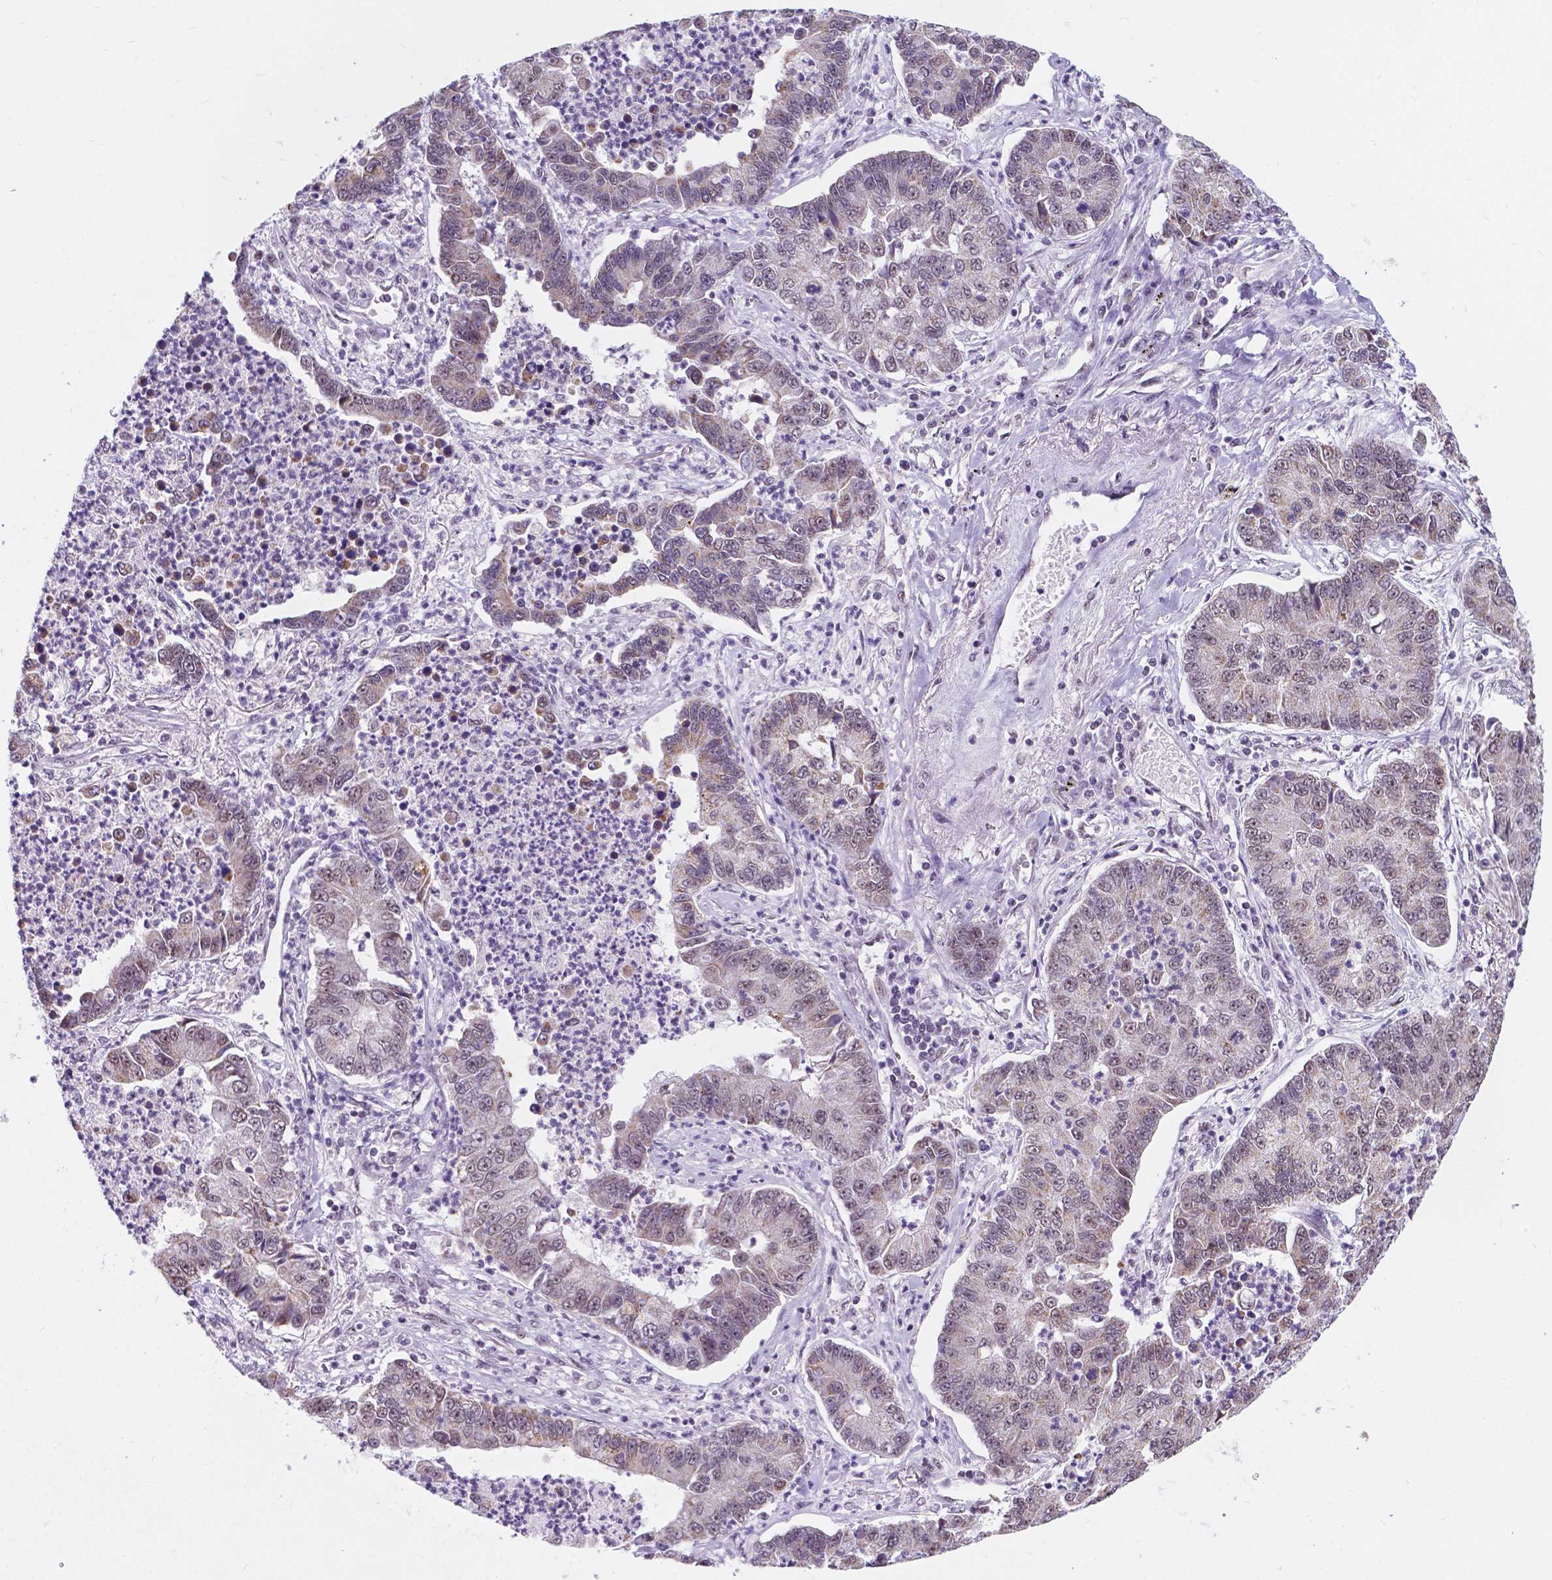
{"staining": {"intensity": "negative", "quantity": "none", "location": "none"}, "tissue": "lung cancer", "cell_type": "Tumor cells", "image_type": "cancer", "snomed": [{"axis": "morphology", "description": "Adenocarcinoma, NOS"}, {"axis": "topography", "description": "Lung"}], "caption": "This is a micrograph of IHC staining of lung adenocarcinoma, which shows no staining in tumor cells.", "gene": "BCAS2", "patient": {"sex": "female", "age": 57}}